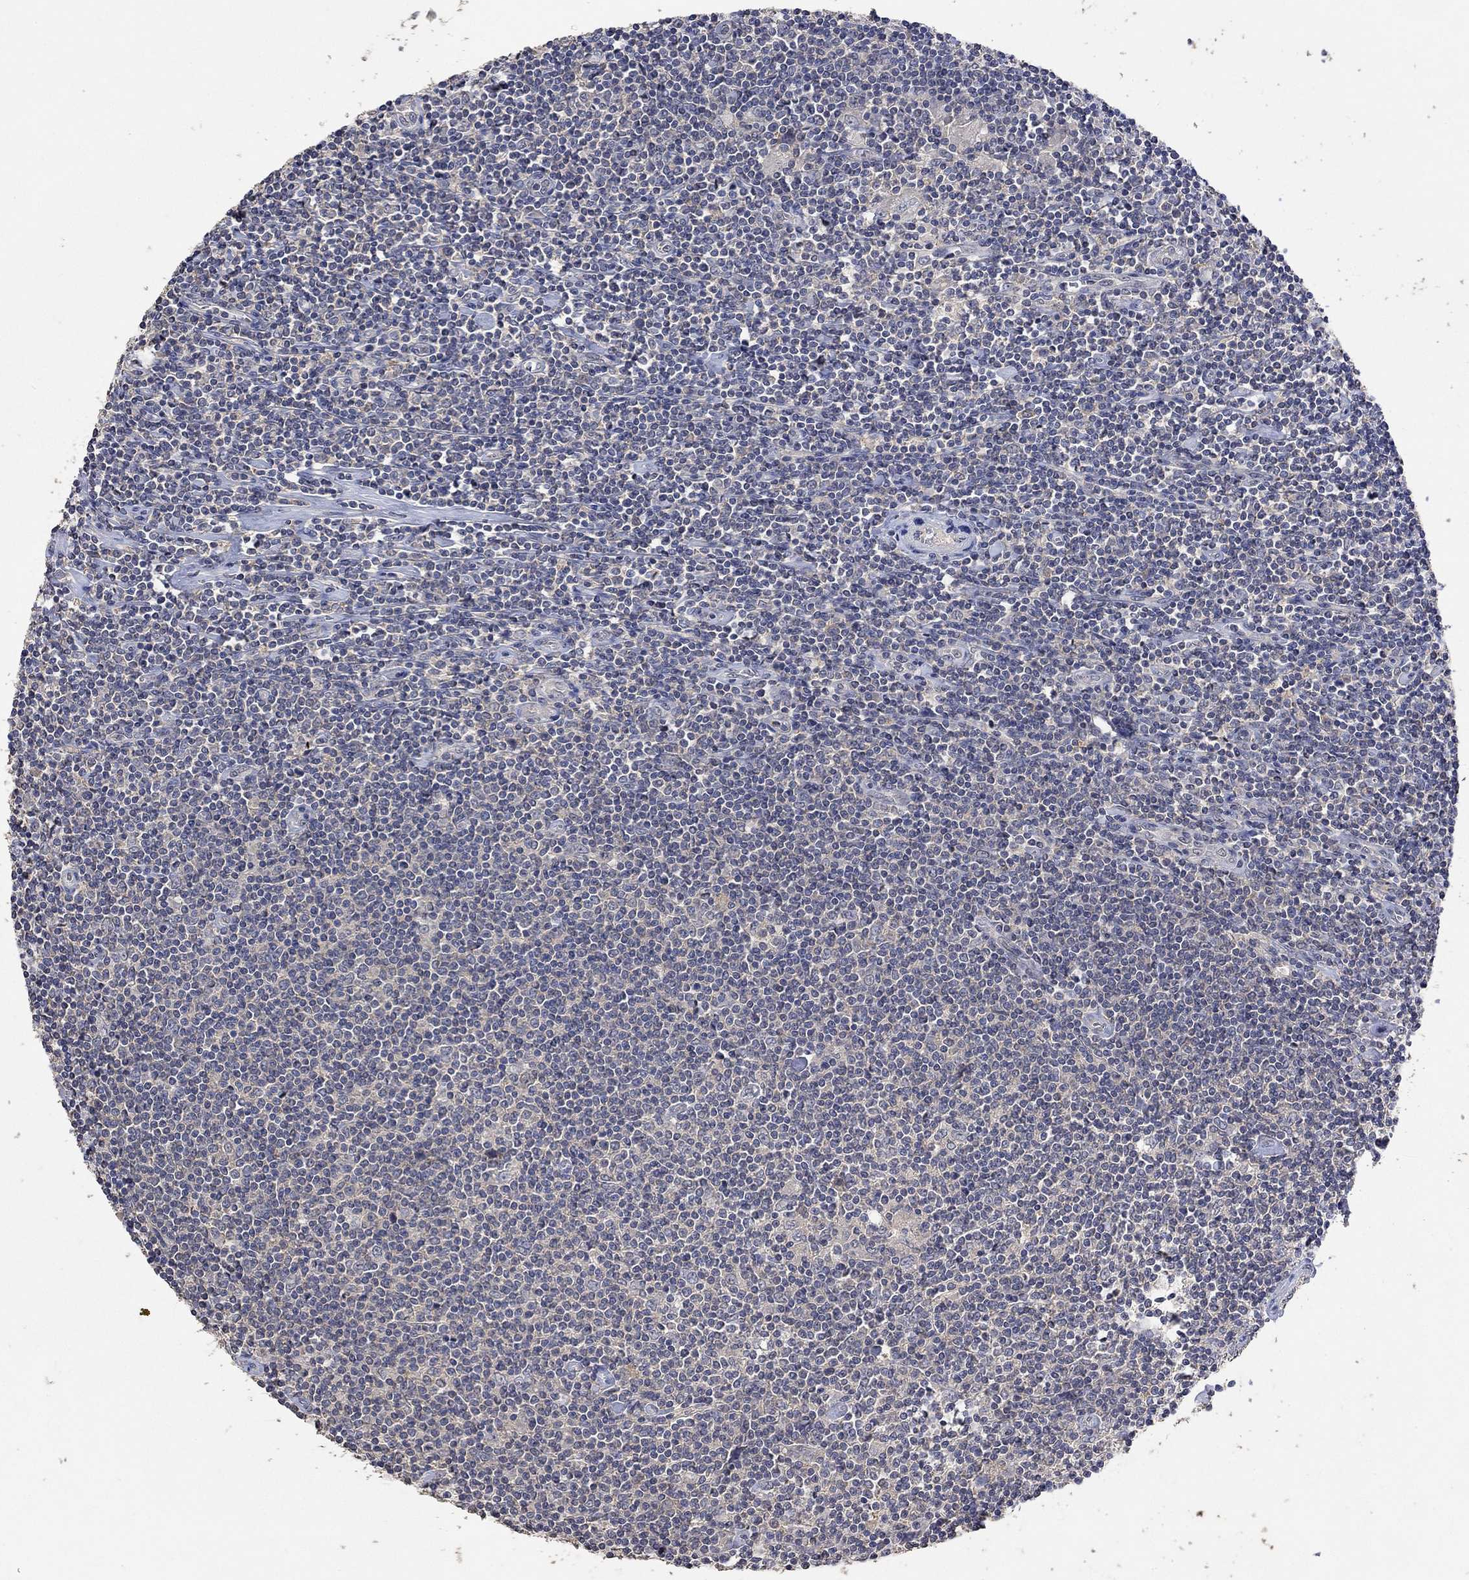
{"staining": {"intensity": "weak", "quantity": "<25%", "location": "cytoplasmic/membranous"}, "tissue": "lymphoma", "cell_type": "Tumor cells", "image_type": "cancer", "snomed": [{"axis": "morphology", "description": "Hodgkin's disease, NOS"}, {"axis": "topography", "description": "Lymph node"}], "caption": "Tumor cells show no significant expression in Hodgkin's disease.", "gene": "PTPN20", "patient": {"sex": "male", "age": 40}}